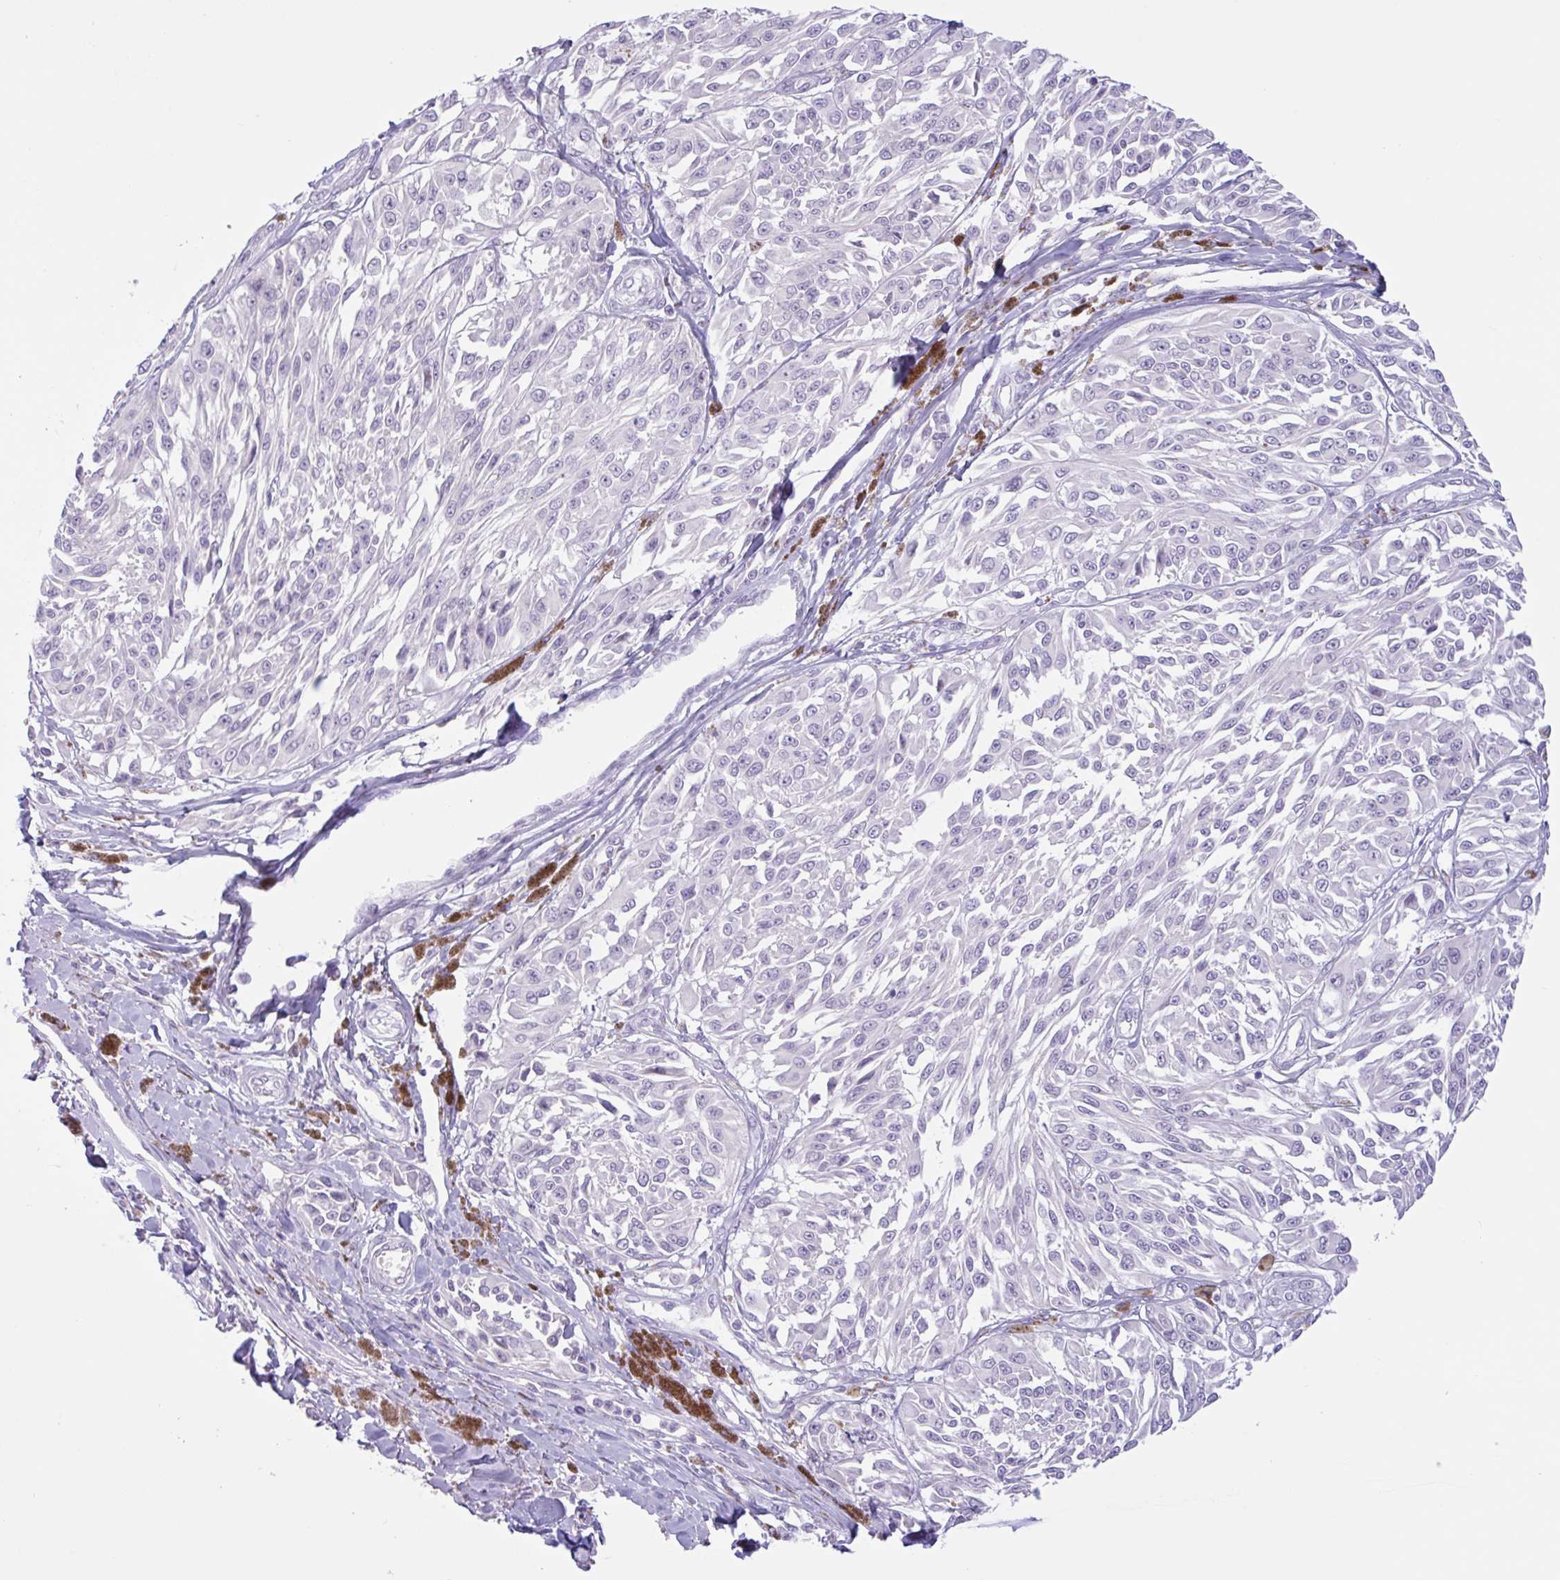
{"staining": {"intensity": "negative", "quantity": "none", "location": "none"}, "tissue": "melanoma", "cell_type": "Tumor cells", "image_type": "cancer", "snomed": [{"axis": "morphology", "description": "Malignant melanoma, NOS"}, {"axis": "topography", "description": "Skin"}], "caption": "Protein analysis of melanoma shows no significant expression in tumor cells.", "gene": "CTSE", "patient": {"sex": "male", "age": 94}}